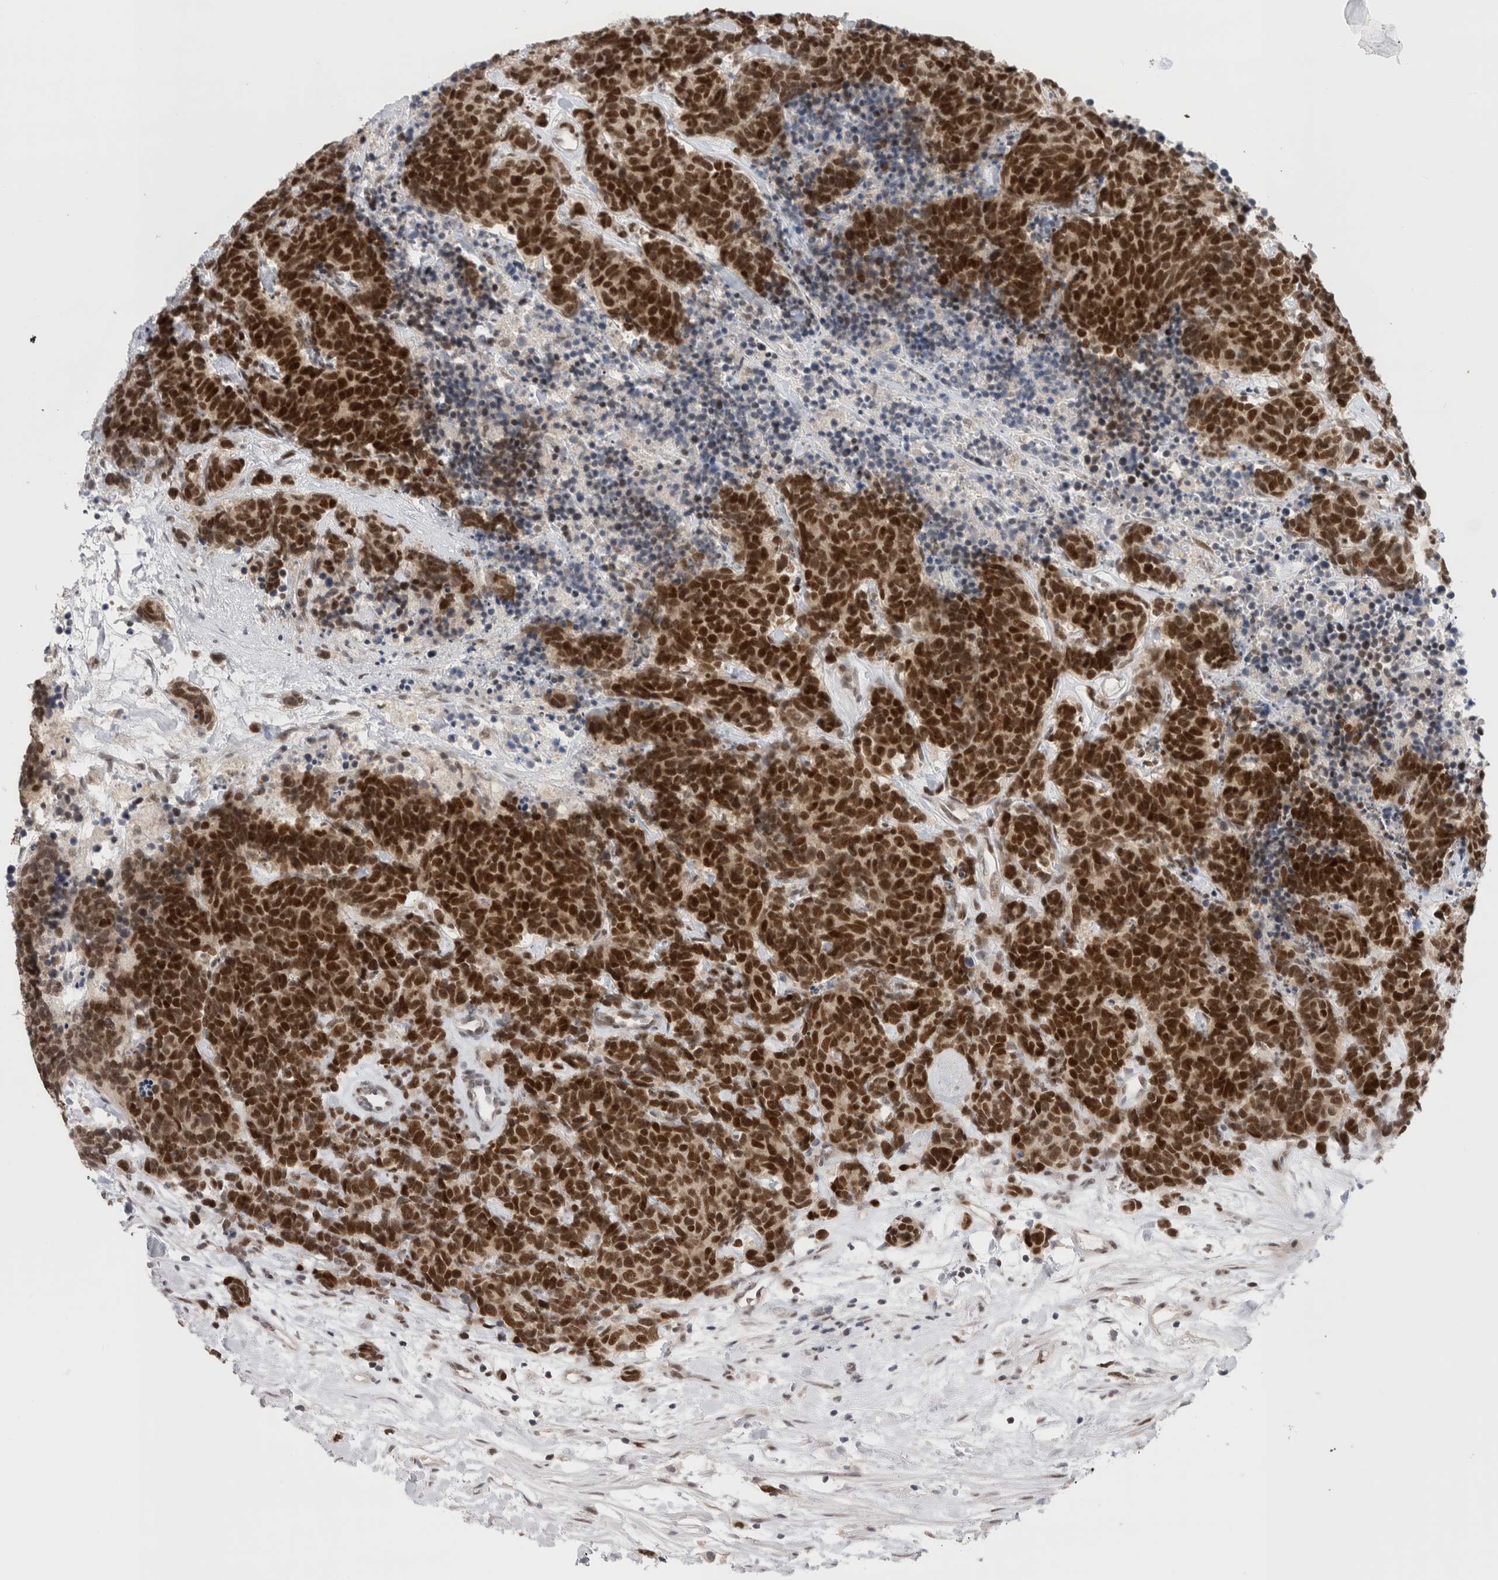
{"staining": {"intensity": "strong", "quantity": ">75%", "location": "nuclear"}, "tissue": "carcinoid", "cell_type": "Tumor cells", "image_type": "cancer", "snomed": [{"axis": "morphology", "description": "Carcinoma, NOS"}, {"axis": "morphology", "description": "Carcinoid, malignant, NOS"}, {"axis": "topography", "description": "Urinary bladder"}], "caption": "The photomicrograph reveals staining of carcinoid, revealing strong nuclear protein positivity (brown color) within tumor cells.", "gene": "ZNF521", "patient": {"sex": "male", "age": 57}}